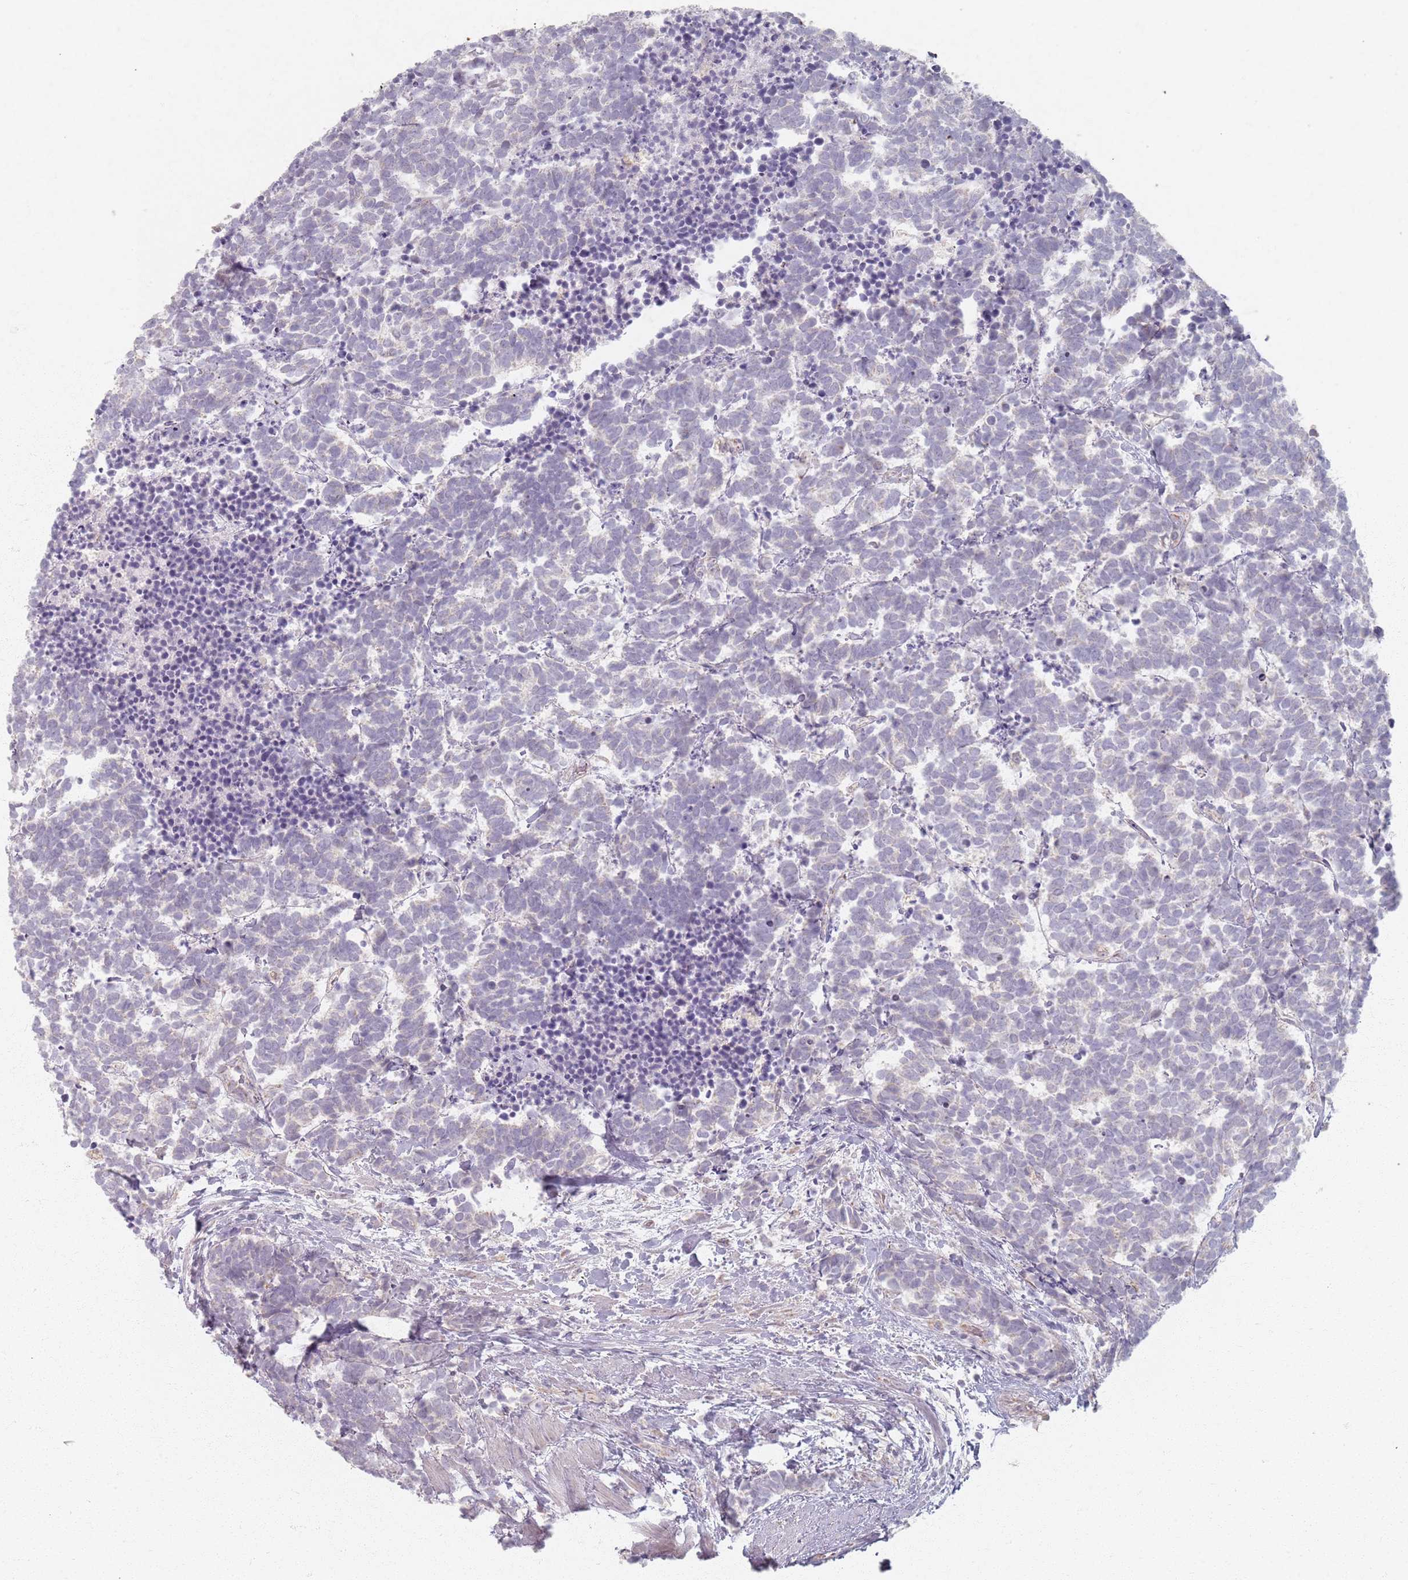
{"staining": {"intensity": "negative", "quantity": "none", "location": "none"}, "tissue": "carcinoid", "cell_type": "Tumor cells", "image_type": "cancer", "snomed": [{"axis": "morphology", "description": "Carcinoma, NOS"}, {"axis": "morphology", "description": "Carcinoid, malignant, NOS"}, {"axis": "topography", "description": "Prostate"}], "caption": "This is an immunohistochemistry (IHC) histopathology image of carcinoid. There is no expression in tumor cells.", "gene": "PKD2L2", "patient": {"sex": "male", "age": 57}}